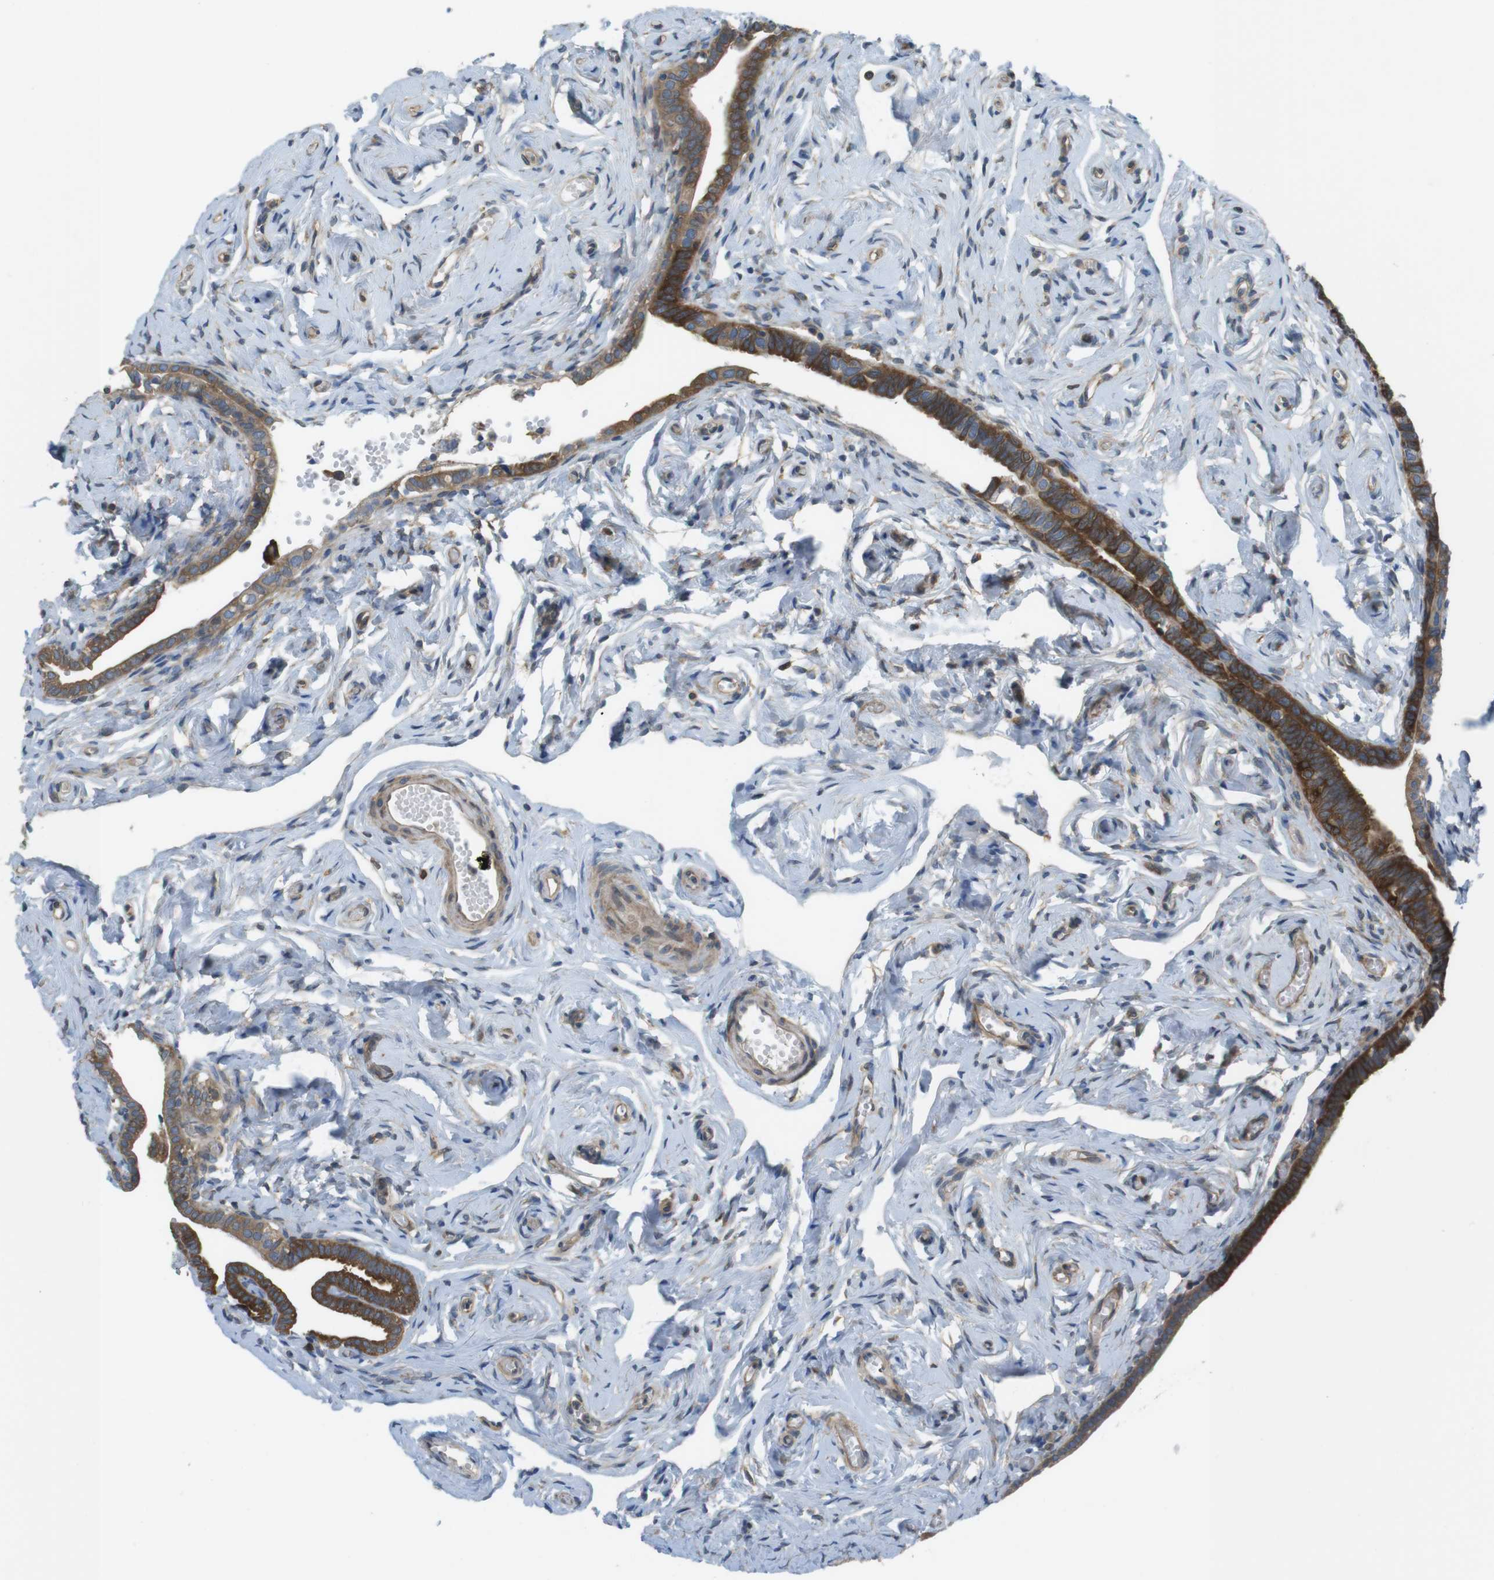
{"staining": {"intensity": "strong", "quantity": ">75%", "location": "cytoplasmic/membranous"}, "tissue": "fallopian tube", "cell_type": "Glandular cells", "image_type": "normal", "snomed": [{"axis": "morphology", "description": "Normal tissue, NOS"}, {"axis": "topography", "description": "Fallopian tube"}], "caption": "Protein positivity by immunohistochemistry reveals strong cytoplasmic/membranous positivity in about >75% of glandular cells in normal fallopian tube.", "gene": "MTHFD1L", "patient": {"sex": "female", "age": 71}}